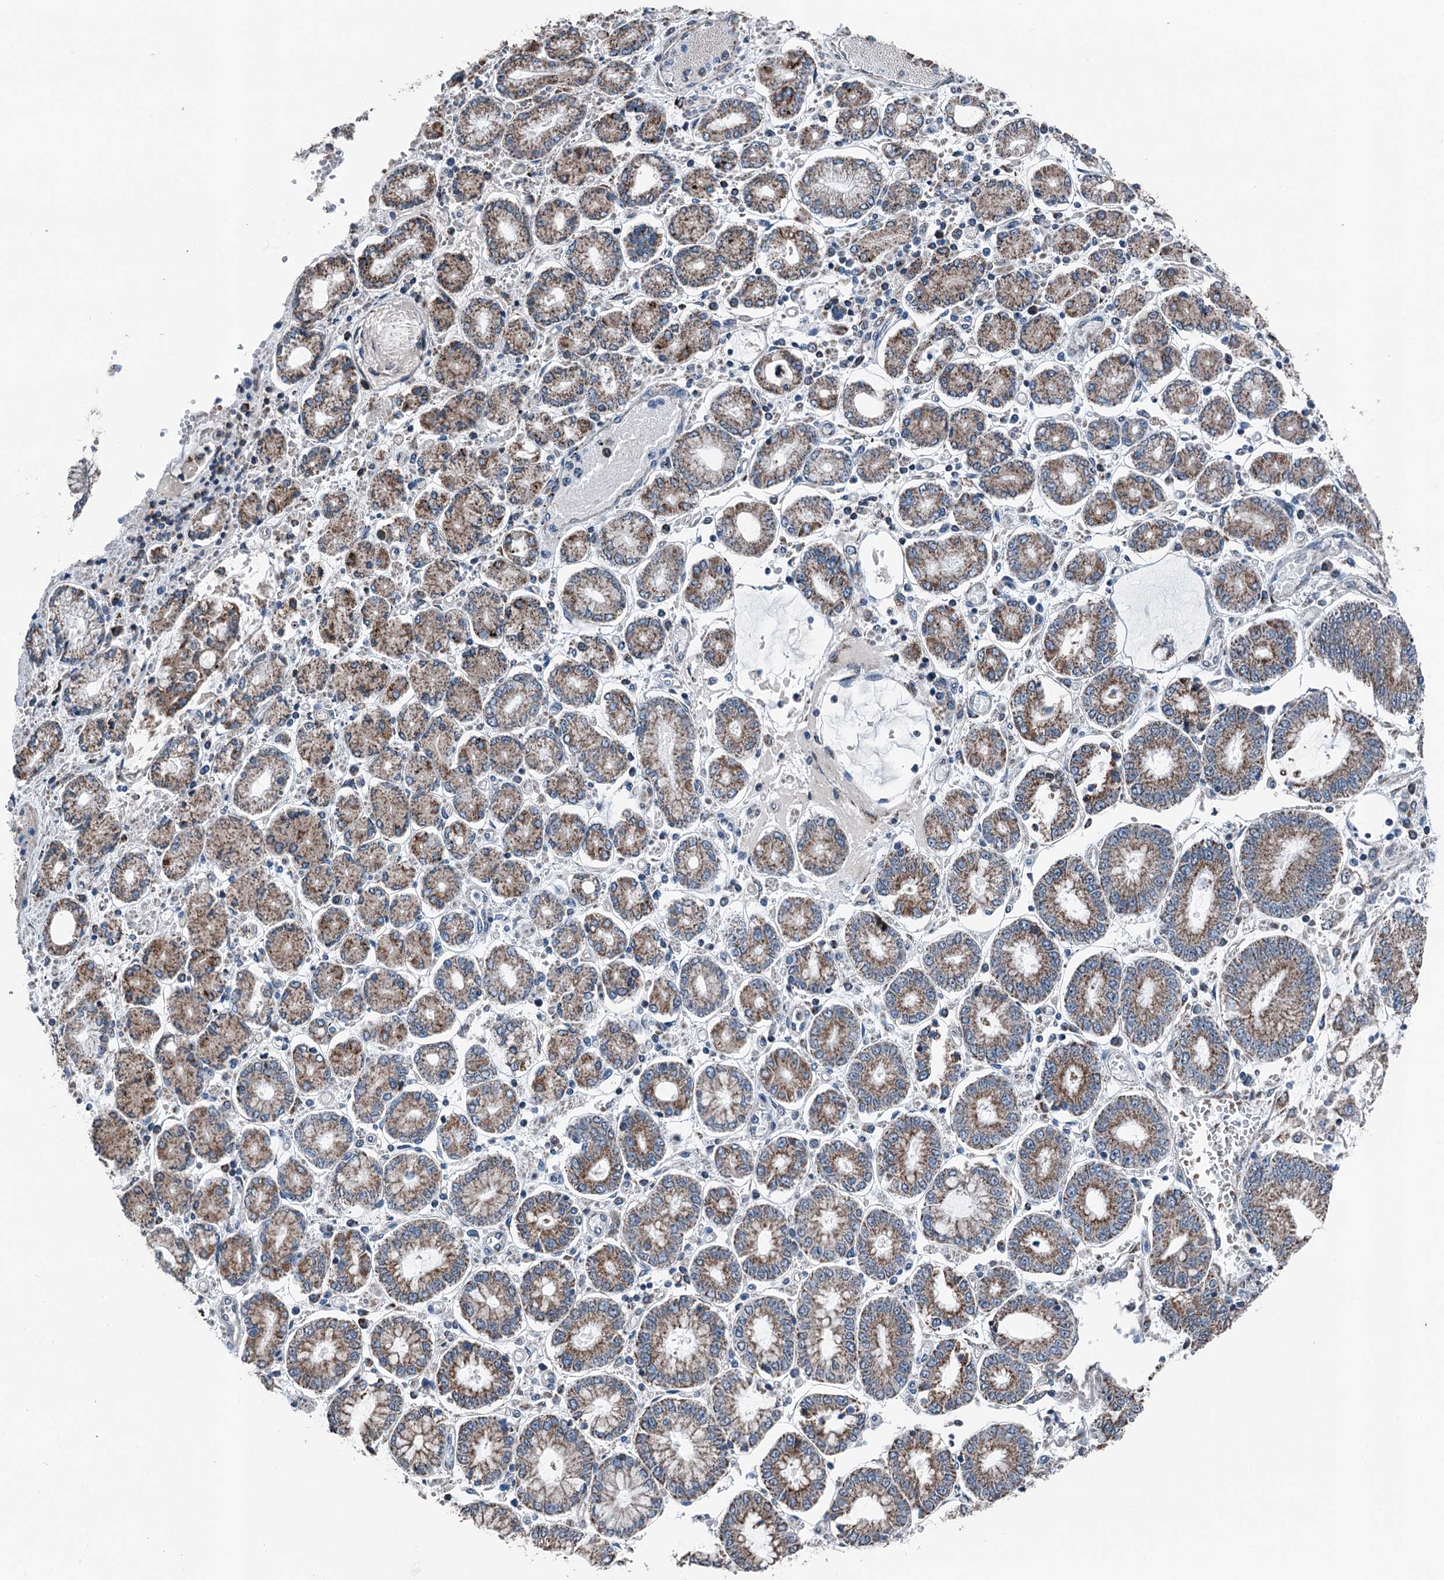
{"staining": {"intensity": "moderate", "quantity": ">75%", "location": "cytoplasmic/membranous"}, "tissue": "stomach cancer", "cell_type": "Tumor cells", "image_type": "cancer", "snomed": [{"axis": "morphology", "description": "Adenocarcinoma, NOS"}, {"axis": "topography", "description": "Stomach"}], "caption": "Immunohistochemical staining of adenocarcinoma (stomach) demonstrates moderate cytoplasmic/membranous protein expression in about >75% of tumor cells.", "gene": "TRPT1", "patient": {"sex": "male", "age": 76}}